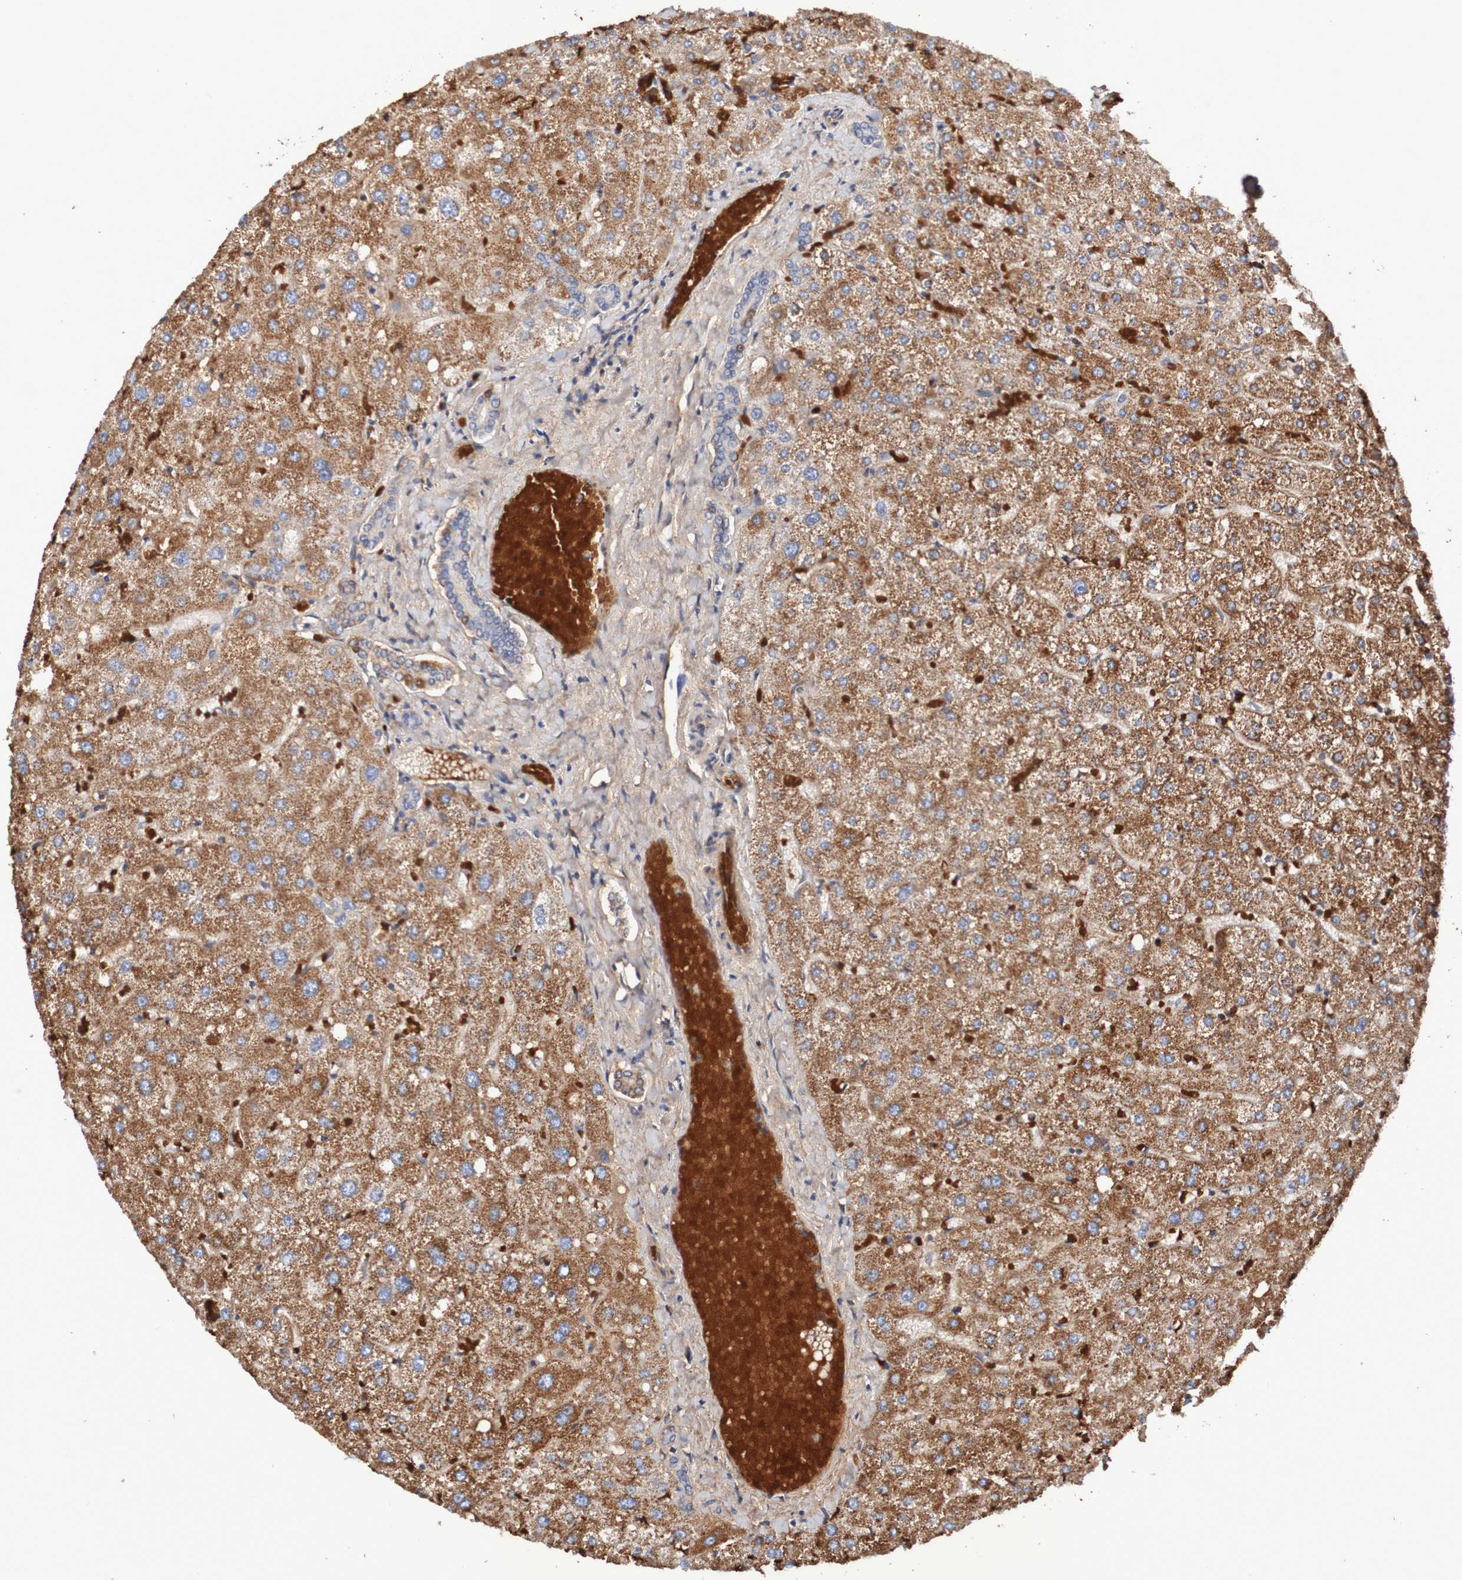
{"staining": {"intensity": "moderate", "quantity": ">75%", "location": "cytoplasmic/membranous"}, "tissue": "liver", "cell_type": "Cholangiocytes", "image_type": "normal", "snomed": [{"axis": "morphology", "description": "Normal tissue, NOS"}, {"axis": "topography", "description": "Liver"}], "caption": "Approximately >75% of cholangiocytes in normal human liver demonstrate moderate cytoplasmic/membranous protein staining as visualized by brown immunohistochemical staining.", "gene": "WNT4", "patient": {"sex": "male", "age": 73}}